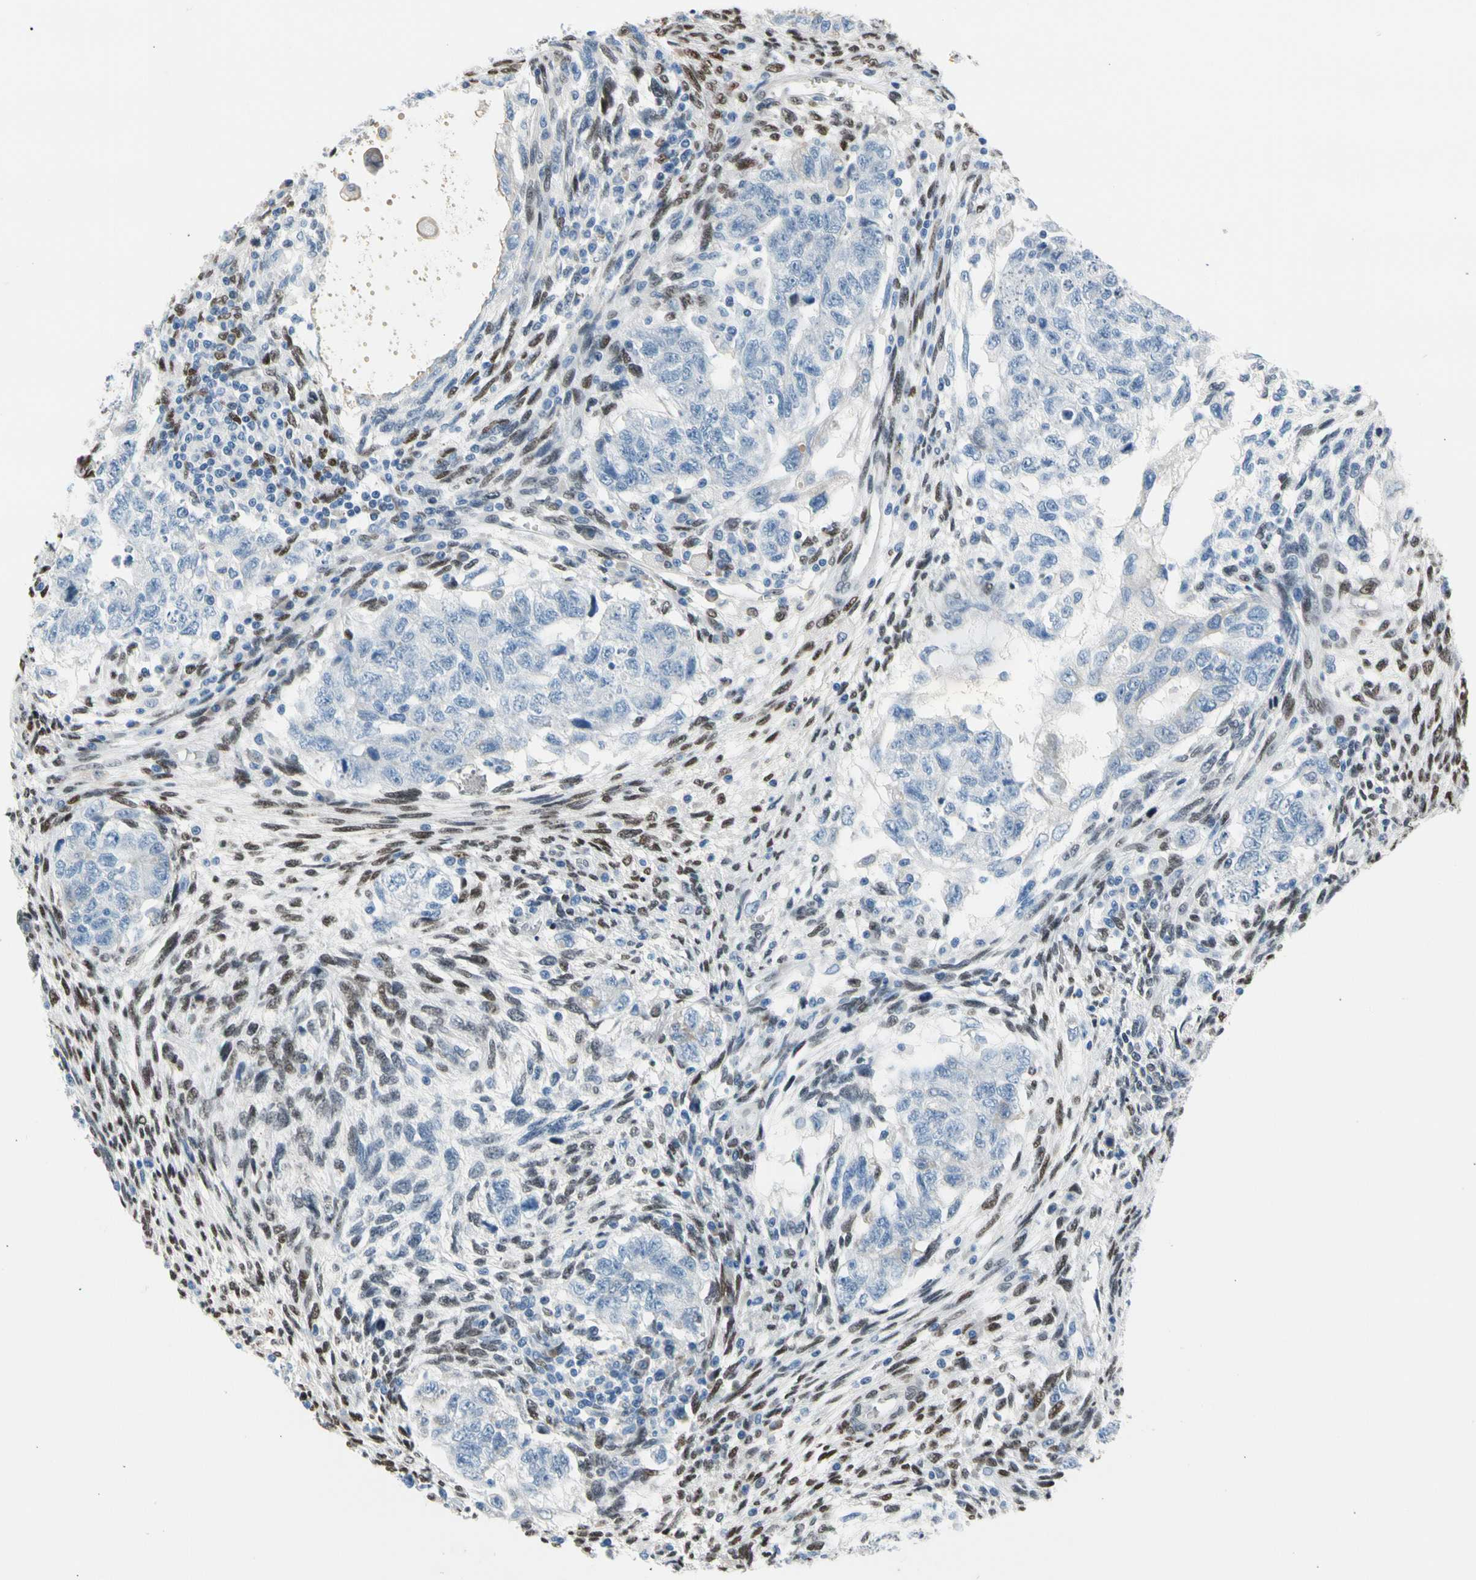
{"staining": {"intensity": "negative", "quantity": "none", "location": "none"}, "tissue": "testis cancer", "cell_type": "Tumor cells", "image_type": "cancer", "snomed": [{"axis": "morphology", "description": "Normal tissue, NOS"}, {"axis": "morphology", "description": "Carcinoma, Embryonal, NOS"}, {"axis": "topography", "description": "Testis"}], "caption": "IHC of testis cancer shows no staining in tumor cells.", "gene": "NFIA", "patient": {"sex": "male", "age": 36}}